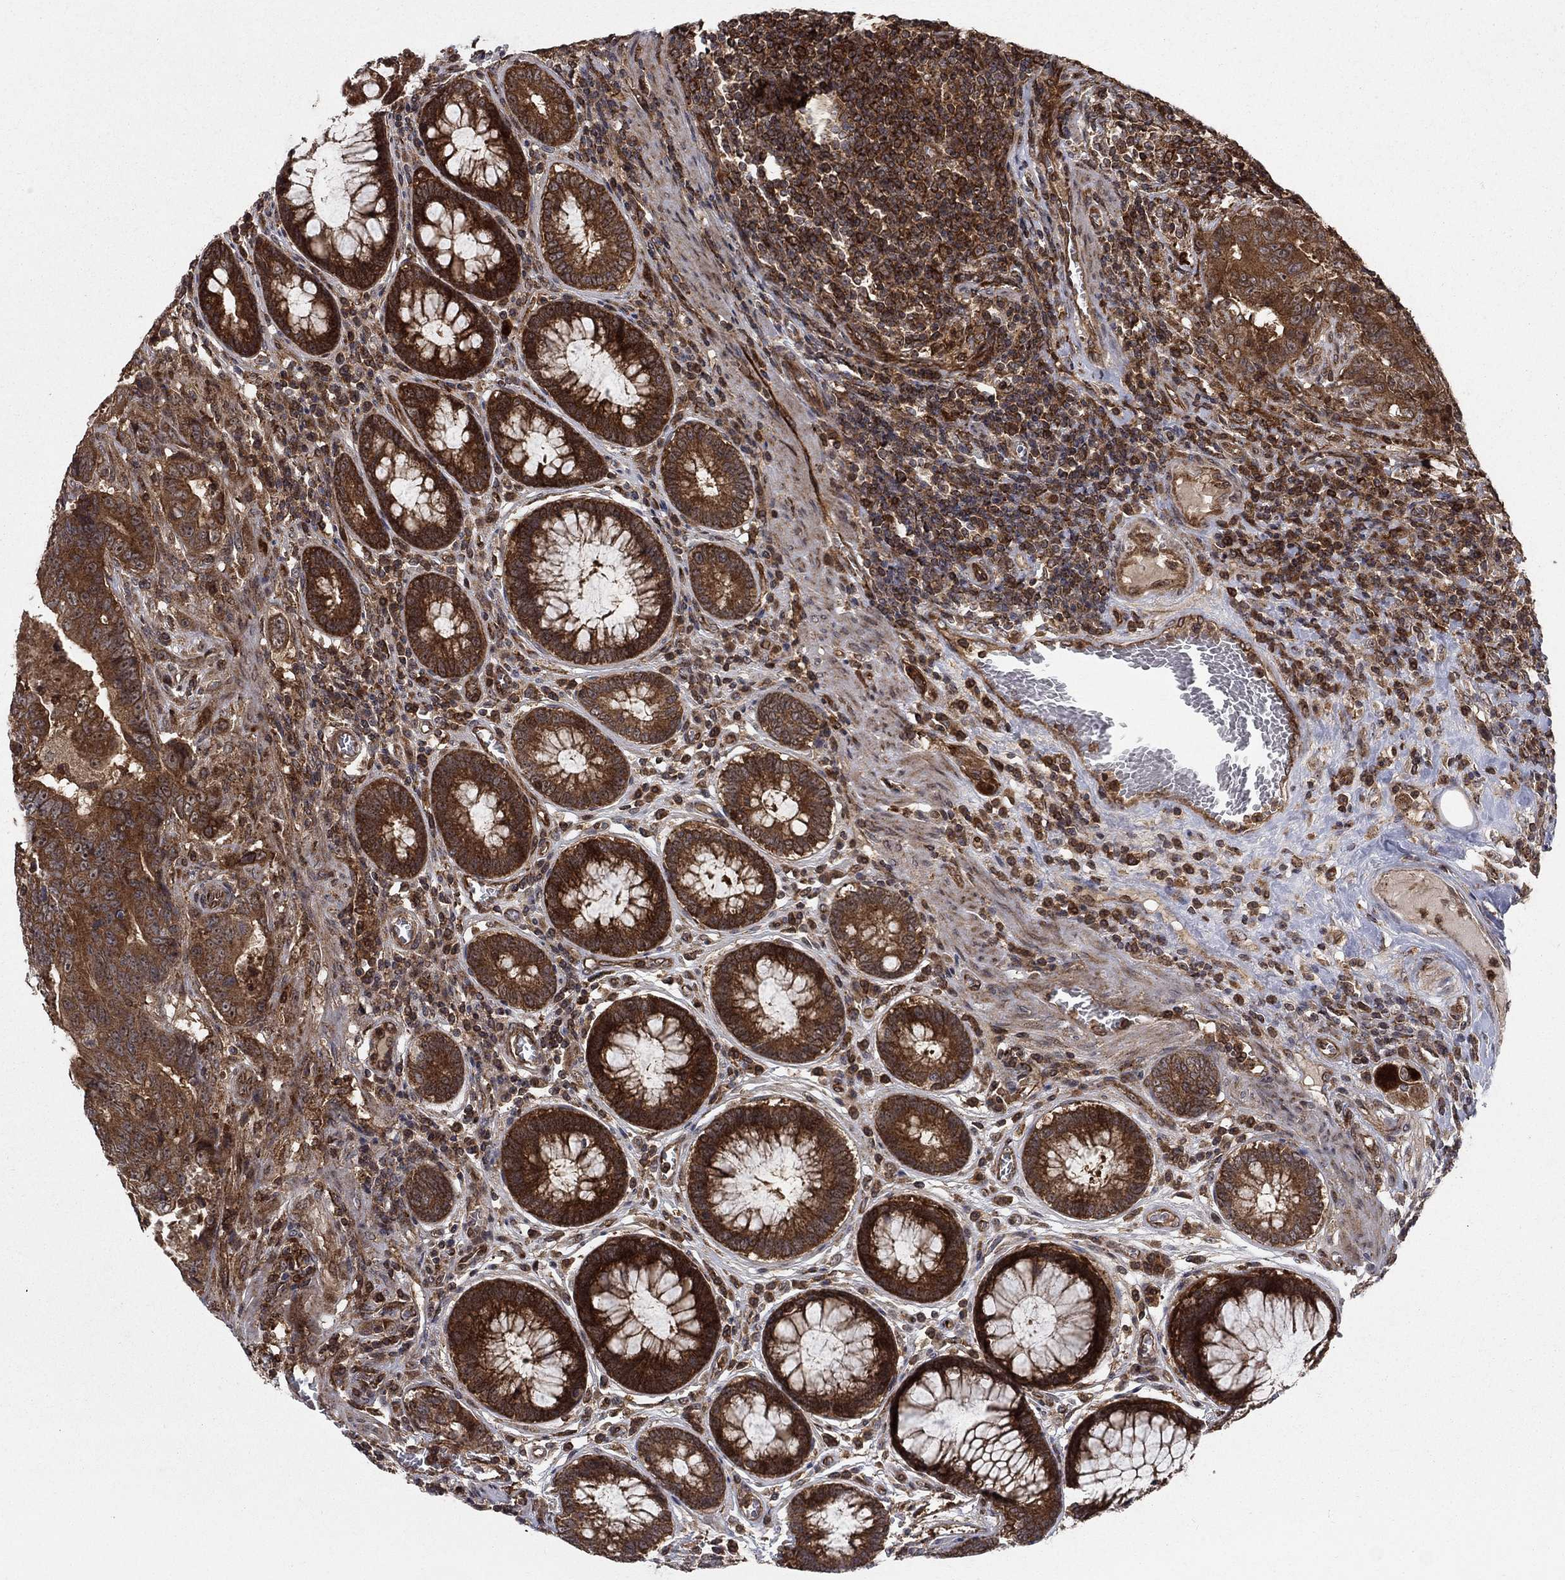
{"staining": {"intensity": "strong", "quantity": ">75%", "location": "cytoplasmic/membranous"}, "tissue": "colorectal cancer", "cell_type": "Tumor cells", "image_type": "cancer", "snomed": [{"axis": "morphology", "description": "Adenocarcinoma, NOS"}, {"axis": "topography", "description": "Colon"}], "caption": "Adenocarcinoma (colorectal) stained for a protein demonstrates strong cytoplasmic/membranous positivity in tumor cells.", "gene": "IFI35", "patient": {"sex": "female", "age": 48}}